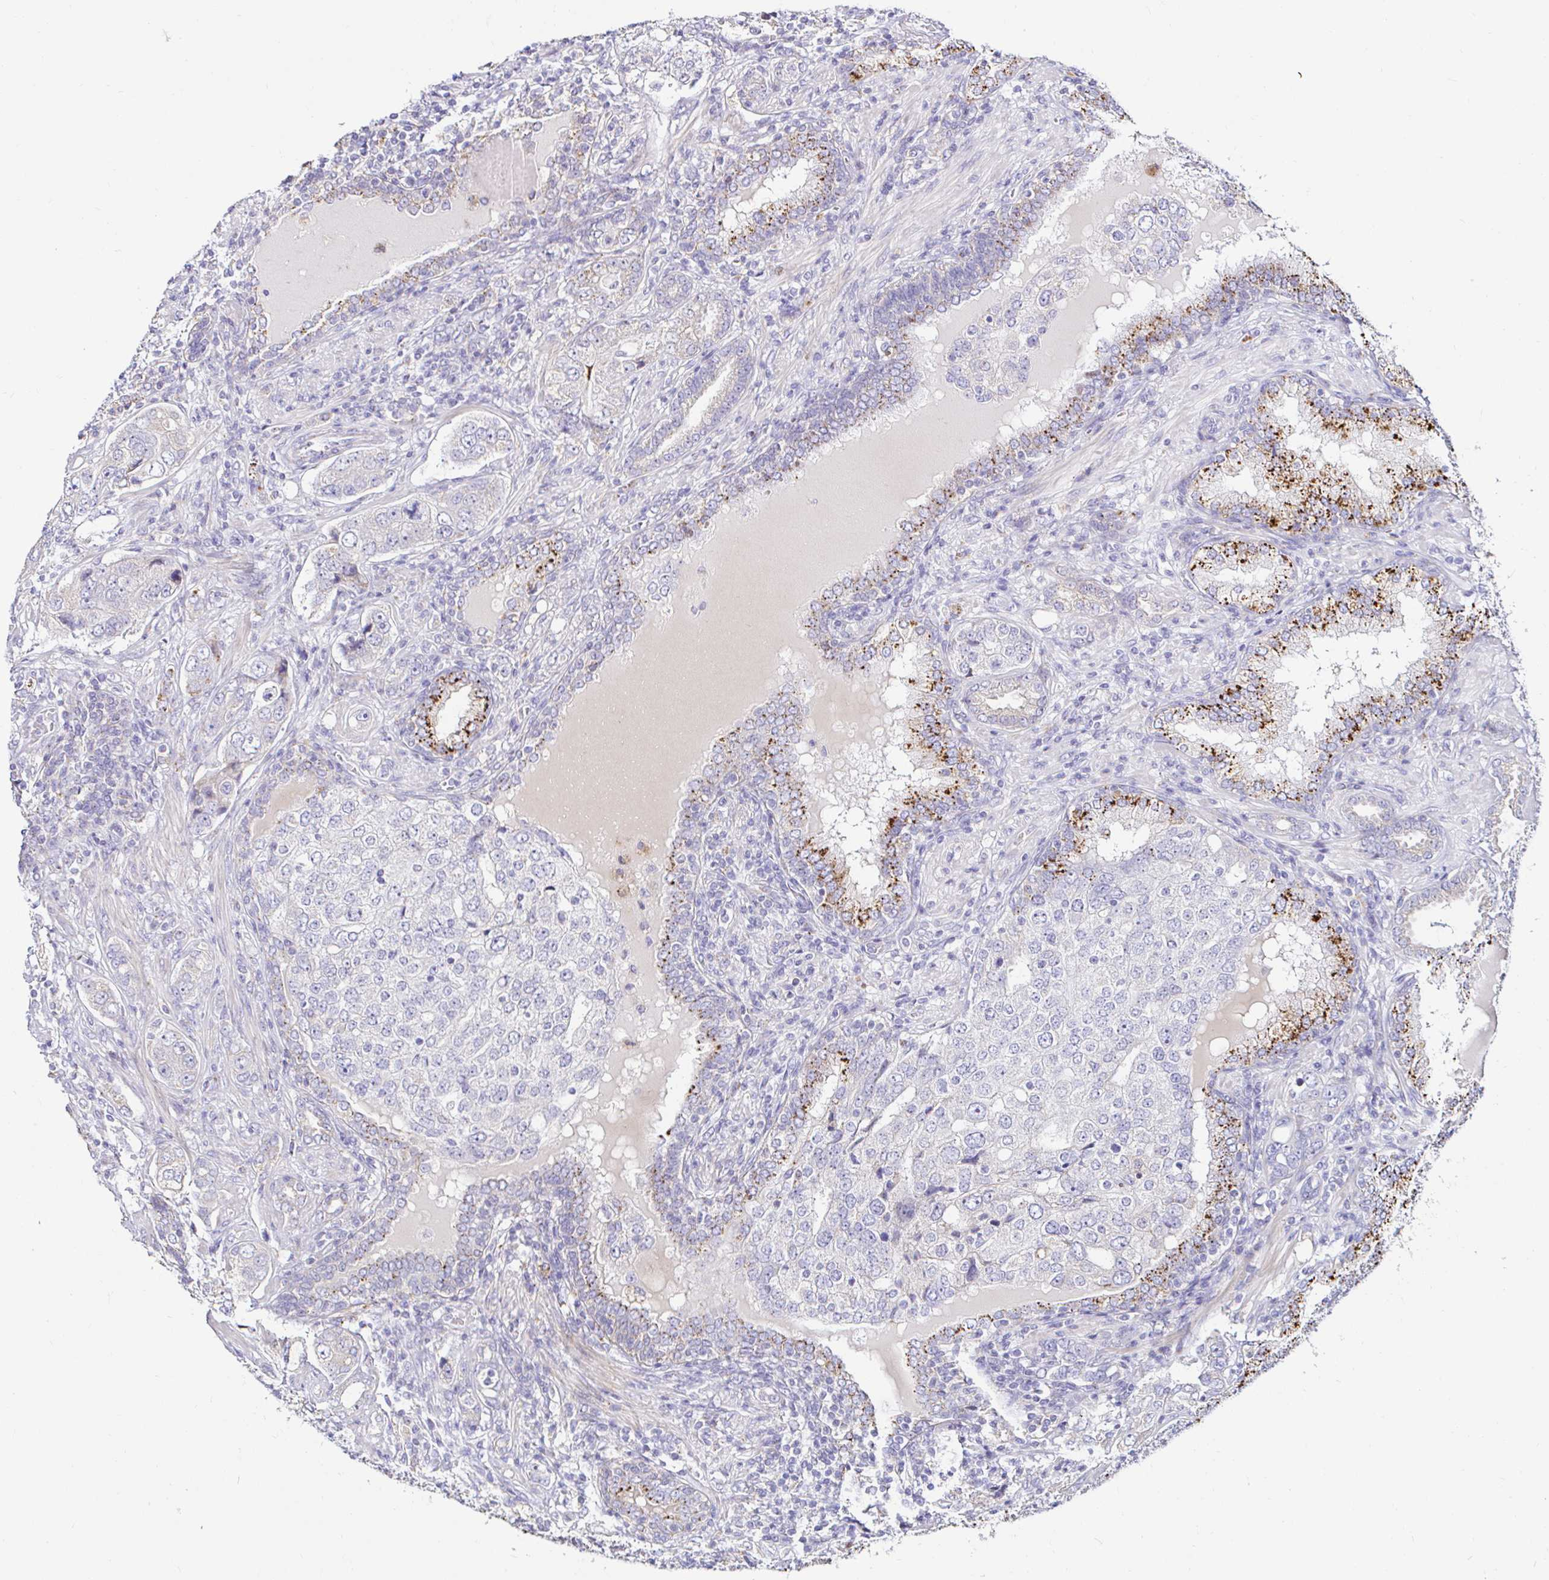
{"staining": {"intensity": "moderate", "quantity": "<25%", "location": "cytoplasmic/membranous"}, "tissue": "prostate cancer", "cell_type": "Tumor cells", "image_type": "cancer", "snomed": [{"axis": "morphology", "description": "Adenocarcinoma, High grade"}, {"axis": "topography", "description": "Prostate"}], "caption": "Protein staining of prostate cancer tissue displays moderate cytoplasmic/membranous positivity in approximately <25% of tumor cells.", "gene": "GALNS", "patient": {"sex": "male", "age": 60}}